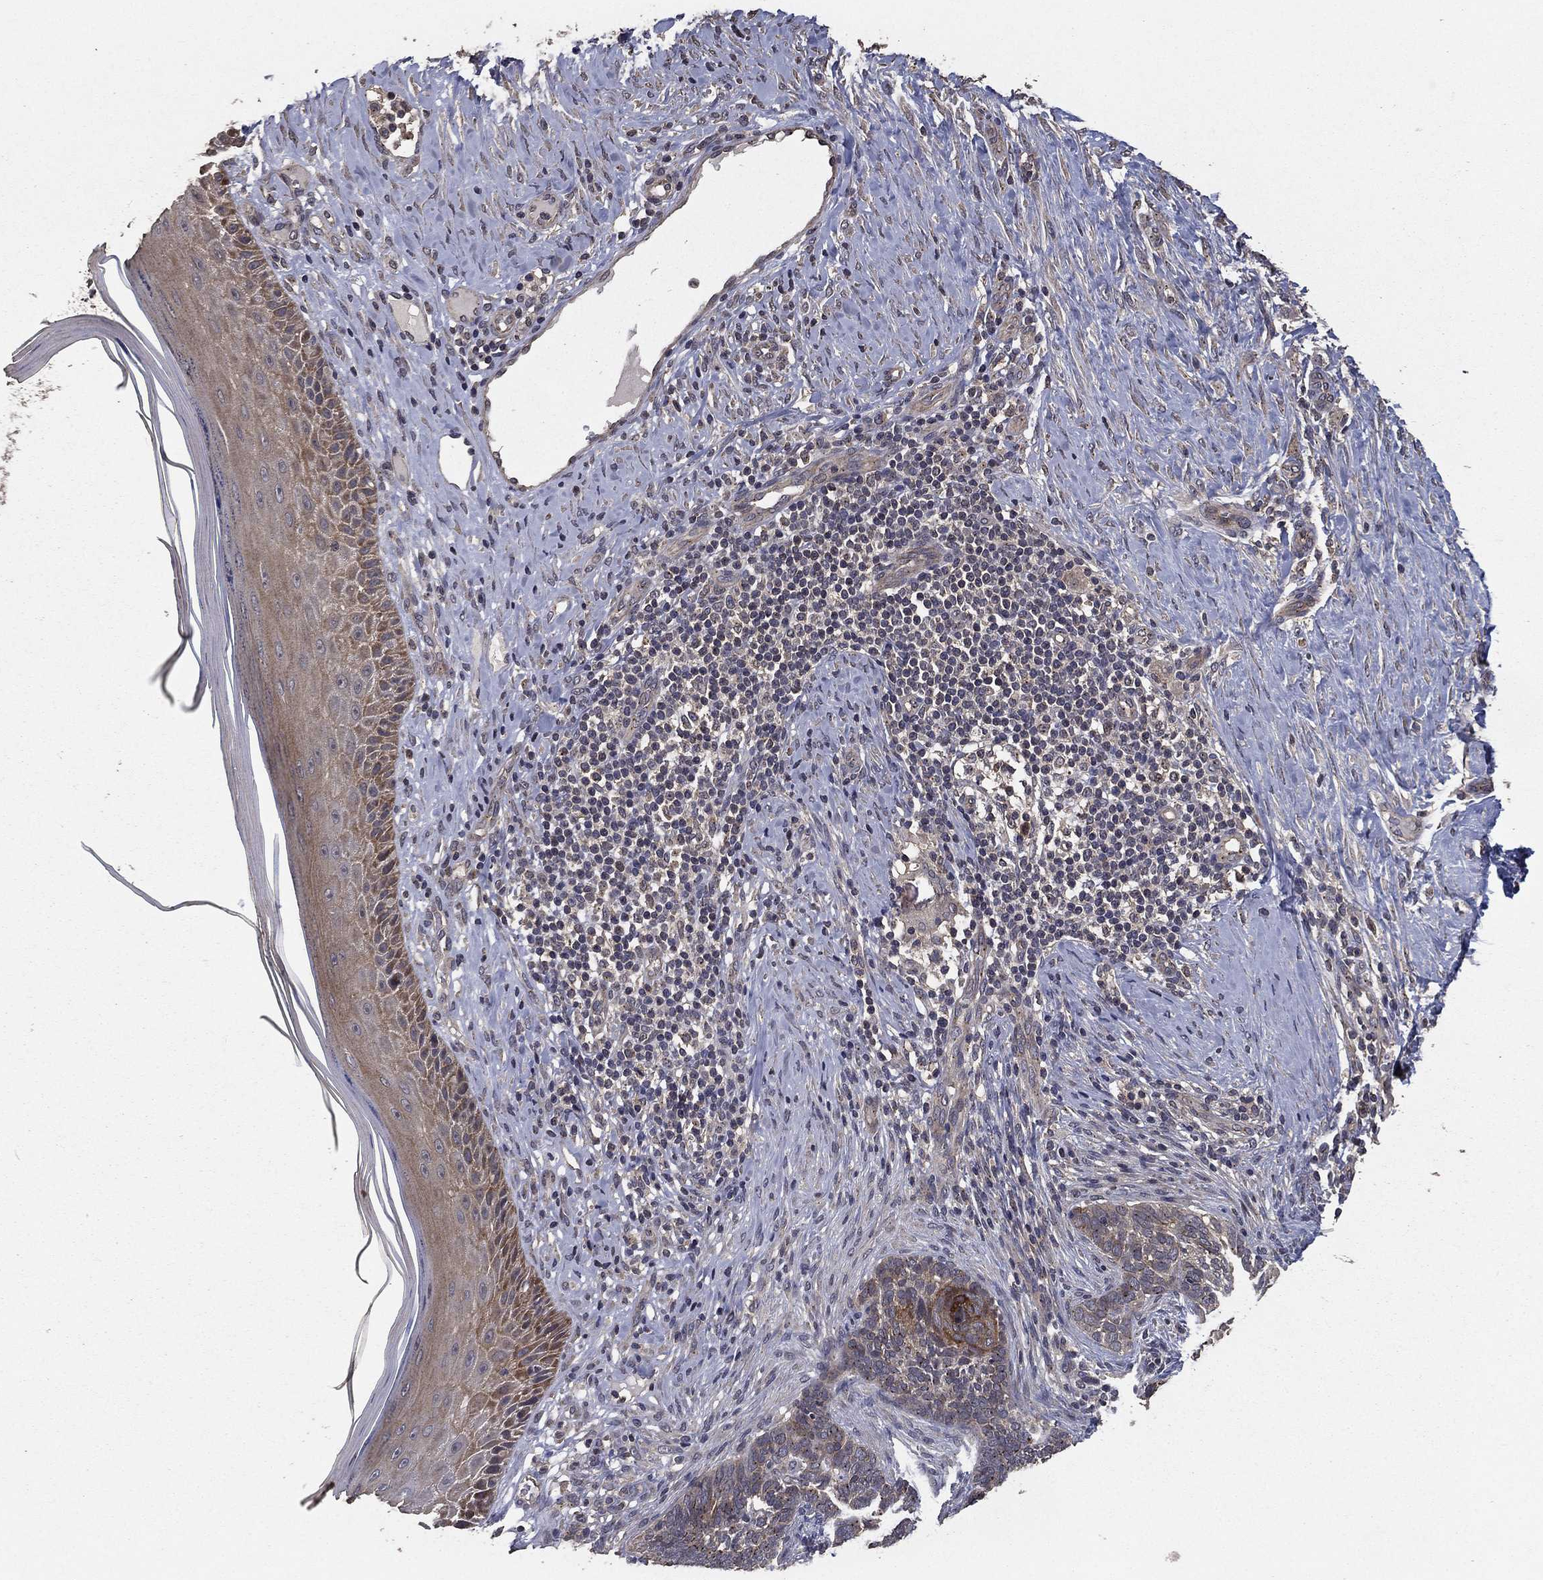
{"staining": {"intensity": "negative", "quantity": "none", "location": "none"}, "tissue": "skin cancer", "cell_type": "Tumor cells", "image_type": "cancer", "snomed": [{"axis": "morphology", "description": "Normal tissue, NOS"}, {"axis": "morphology", "description": "Basal cell carcinoma"}, {"axis": "topography", "description": "Skin"}], "caption": "The immunohistochemistry photomicrograph has no significant expression in tumor cells of skin cancer (basal cell carcinoma) tissue.", "gene": "PCNT", "patient": {"sex": "male", "age": 46}}